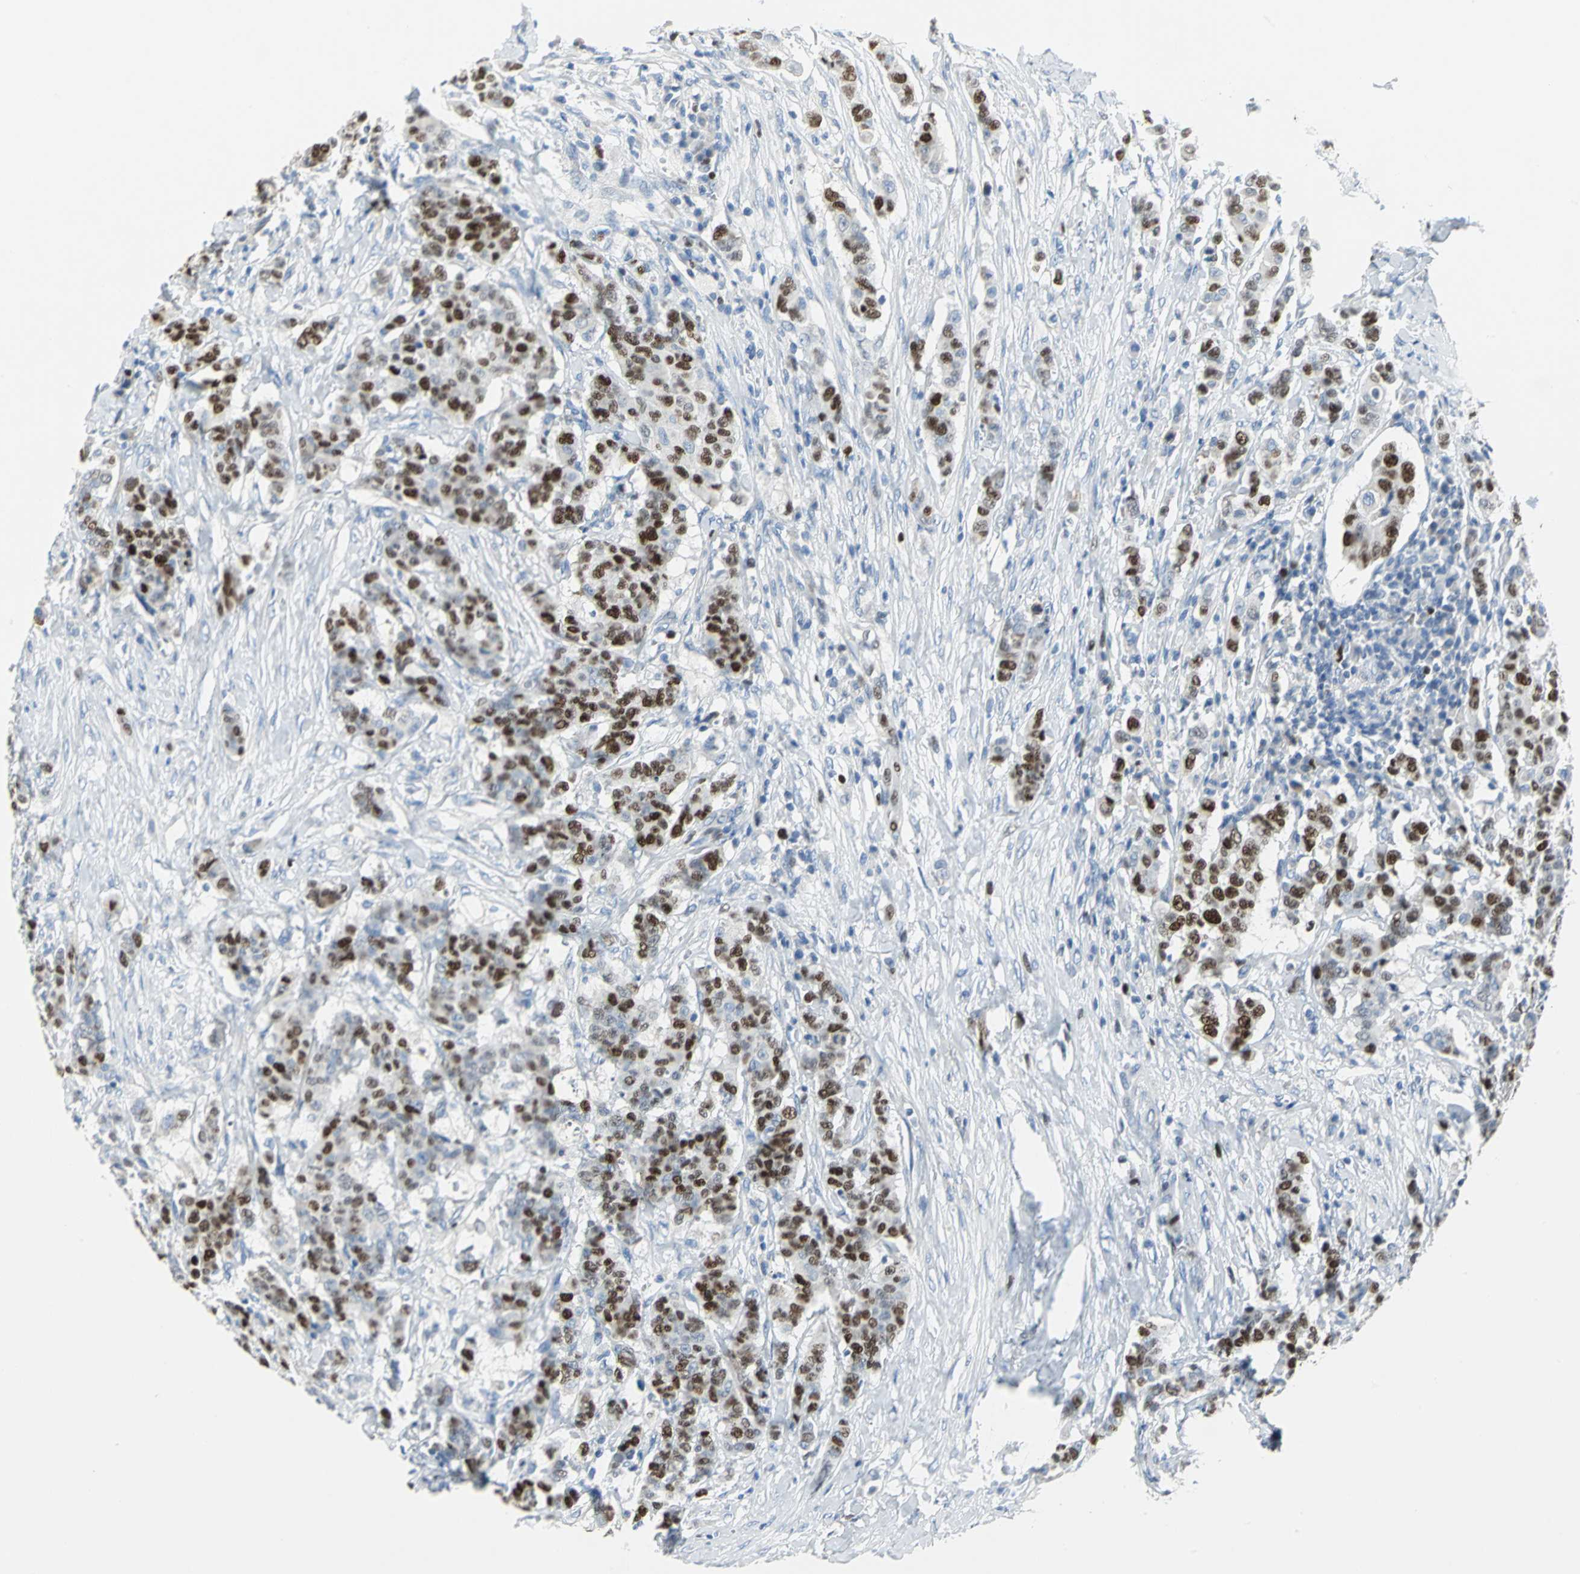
{"staining": {"intensity": "strong", "quantity": ">75%", "location": "nuclear"}, "tissue": "breast cancer", "cell_type": "Tumor cells", "image_type": "cancer", "snomed": [{"axis": "morphology", "description": "Duct carcinoma"}, {"axis": "topography", "description": "Breast"}], "caption": "There is high levels of strong nuclear positivity in tumor cells of breast cancer (intraductal carcinoma), as demonstrated by immunohistochemical staining (brown color).", "gene": "MCM4", "patient": {"sex": "female", "age": 40}}